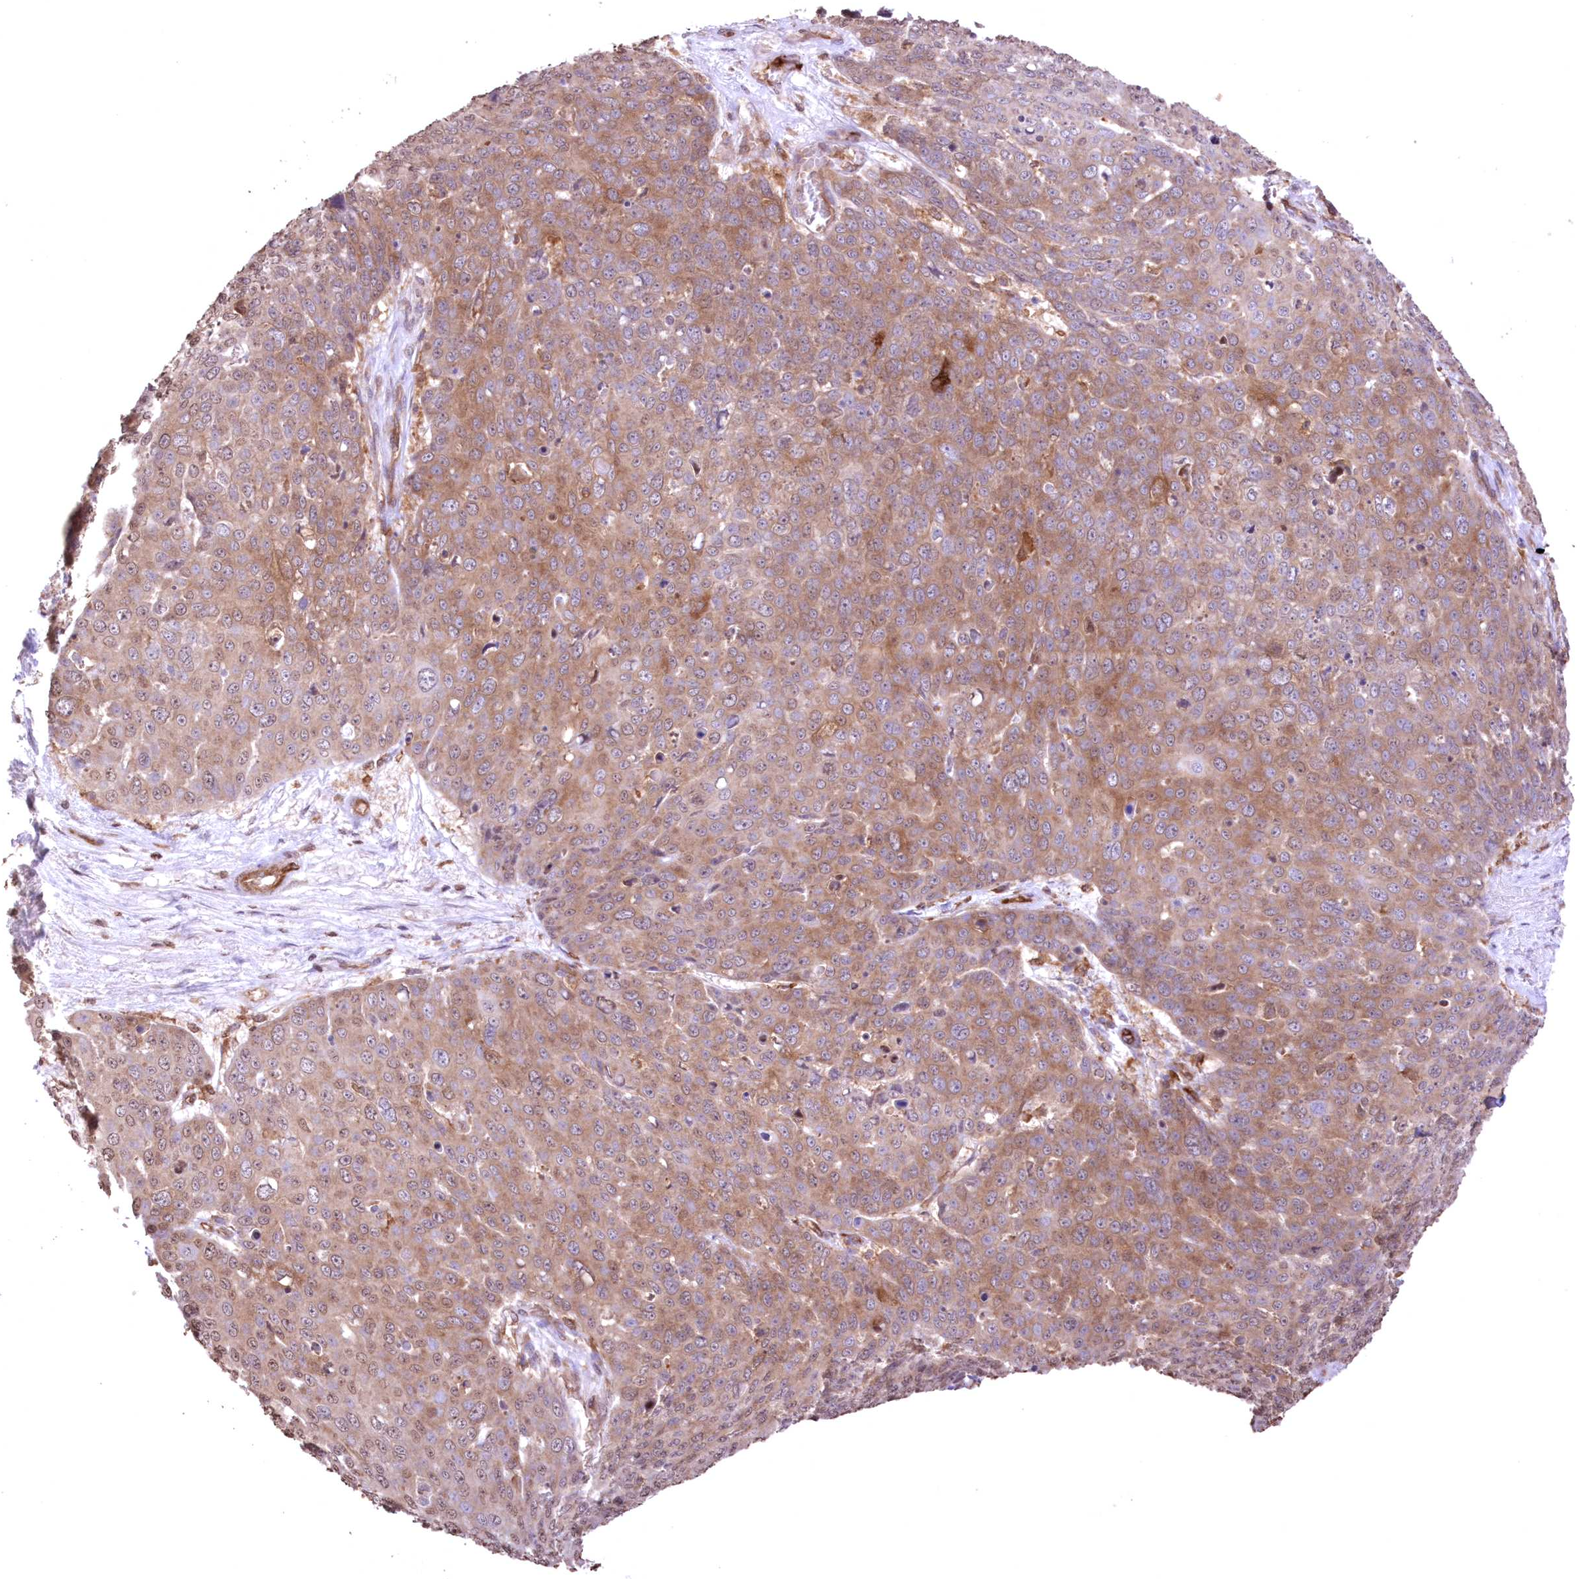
{"staining": {"intensity": "moderate", "quantity": ">75%", "location": "cytoplasmic/membranous"}, "tissue": "skin cancer", "cell_type": "Tumor cells", "image_type": "cancer", "snomed": [{"axis": "morphology", "description": "Squamous cell carcinoma, NOS"}, {"axis": "topography", "description": "Skin"}], "caption": "Moderate cytoplasmic/membranous positivity for a protein is seen in about >75% of tumor cells of skin cancer (squamous cell carcinoma) using immunohistochemistry.", "gene": "FCHO2", "patient": {"sex": "male", "age": 71}}